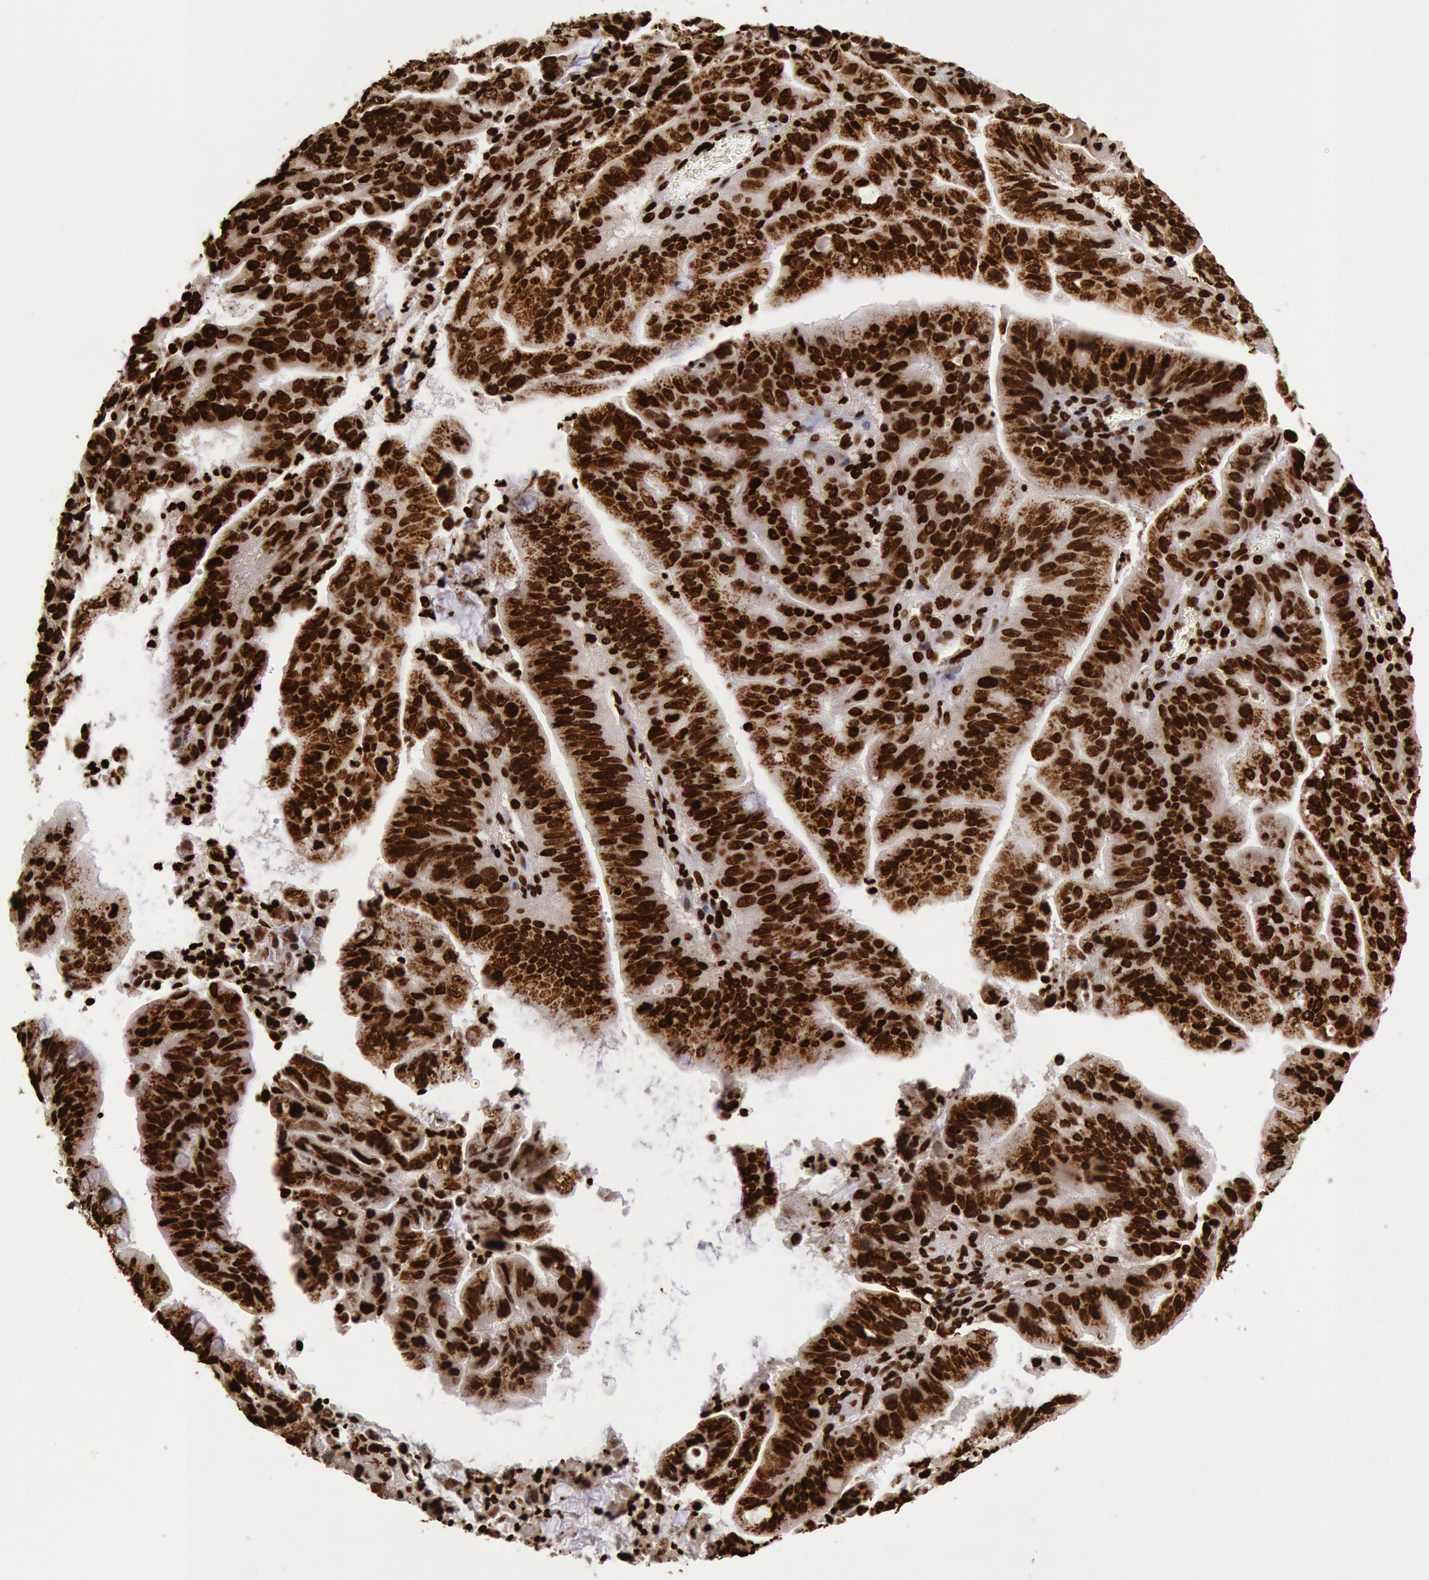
{"staining": {"intensity": "strong", "quantity": ">75%", "location": "nuclear"}, "tissue": "stomach cancer", "cell_type": "Tumor cells", "image_type": "cancer", "snomed": [{"axis": "morphology", "description": "Adenocarcinoma, NOS"}, {"axis": "topography", "description": "Stomach, upper"}], "caption": "Stomach adenocarcinoma tissue reveals strong nuclear staining in about >75% of tumor cells, visualized by immunohistochemistry. (Stains: DAB in brown, nuclei in blue, Microscopy: brightfield microscopy at high magnification).", "gene": "H3-4", "patient": {"sex": "male", "age": 63}}